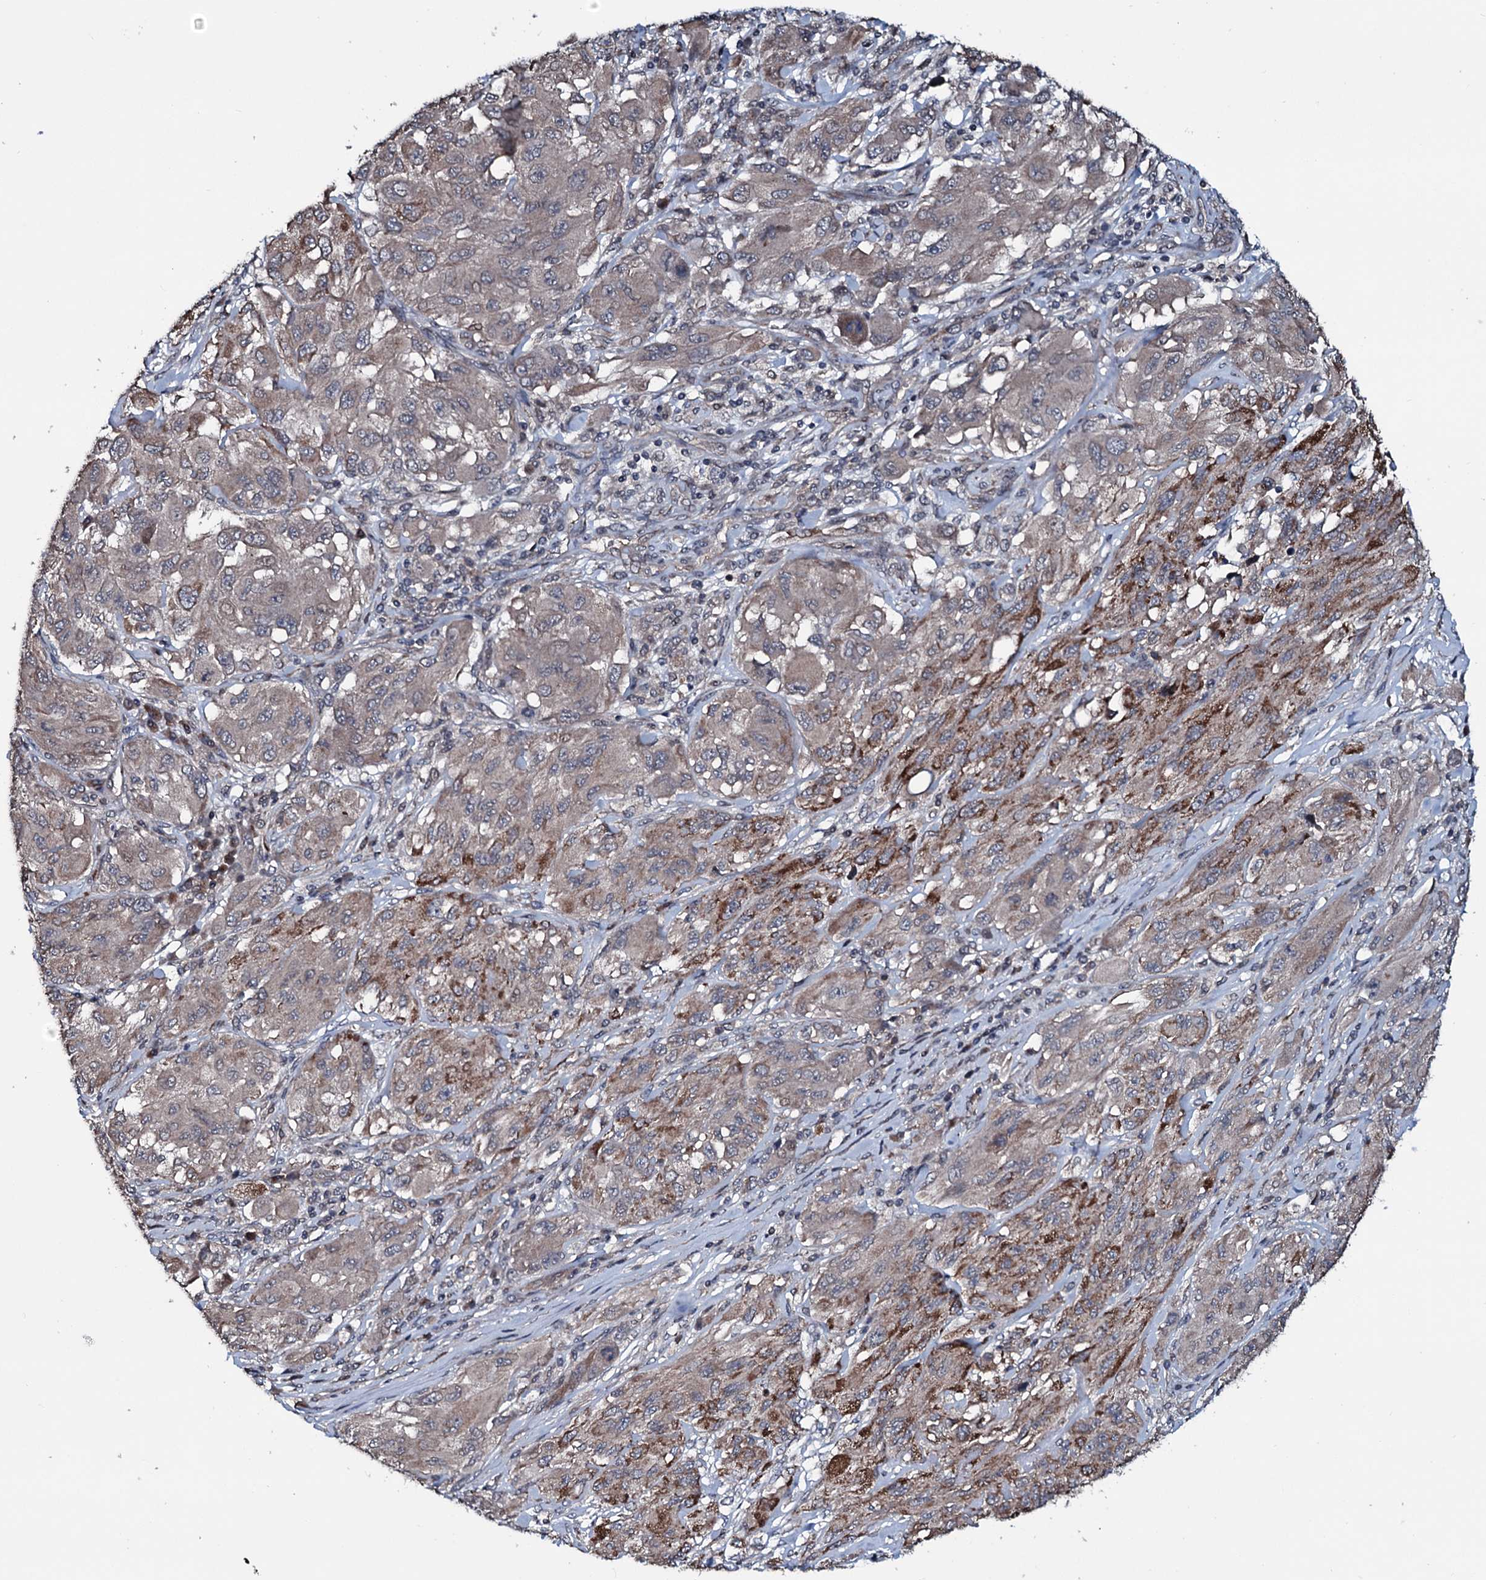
{"staining": {"intensity": "moderate", "quantity": "<25%", "location": "cytoplasmic/membranous"}, "tissue": "melanoma", "cell_type": "Tumor cells", "image_type": "cancer", "snomed": [{"axis": "morphology", "description": "Malignant melanoma, NOS"}, {"axis": "topography", "description": "Skin"}], "caption": "Melanoma stained with a brown dye reveals moderate cytoplasmic/membranous positive expression in approximately <25% of tumor cells.", "gene": "OGFOD2", "patient": {"sex": "female", "age": 91}}